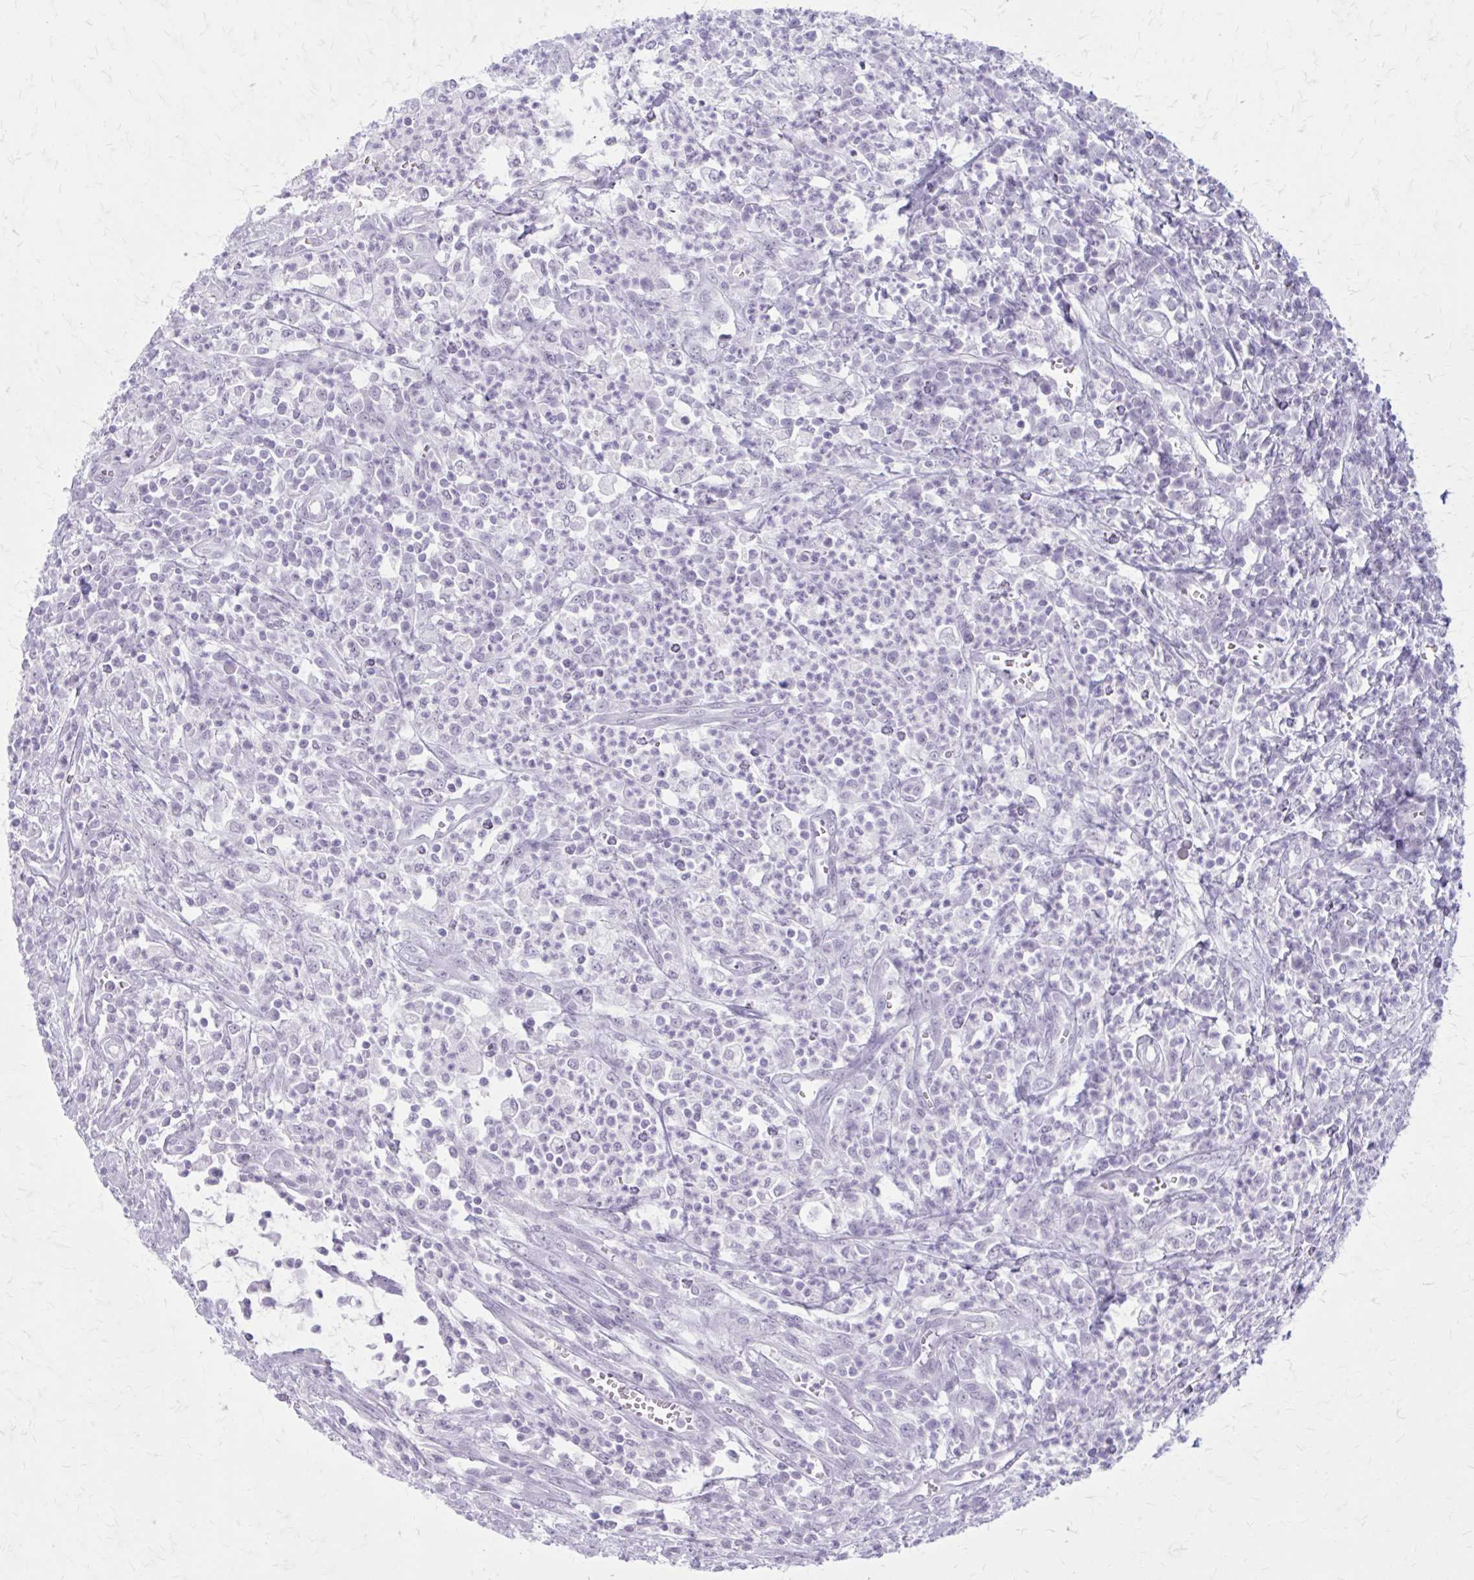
{"staining": {"intensity": "negative", "quantity": "none", "location": "none"}, "tissue": "colorectal cancer", "cell_type": "Tumor cells", "image_type": "cancer", "snomed": [{"axis": "morphology", "description": "Adenocarcinoma, NOS"}, {"axis": "topography", "description": "Colon"}], "caption": "A micrograph of colorectal cancer (adenocarcinoma) stained for a protein exhibits no brown staining in tumor cells.", "gene": "GAD1", "patient": {"sex": "male", "age": 65}}